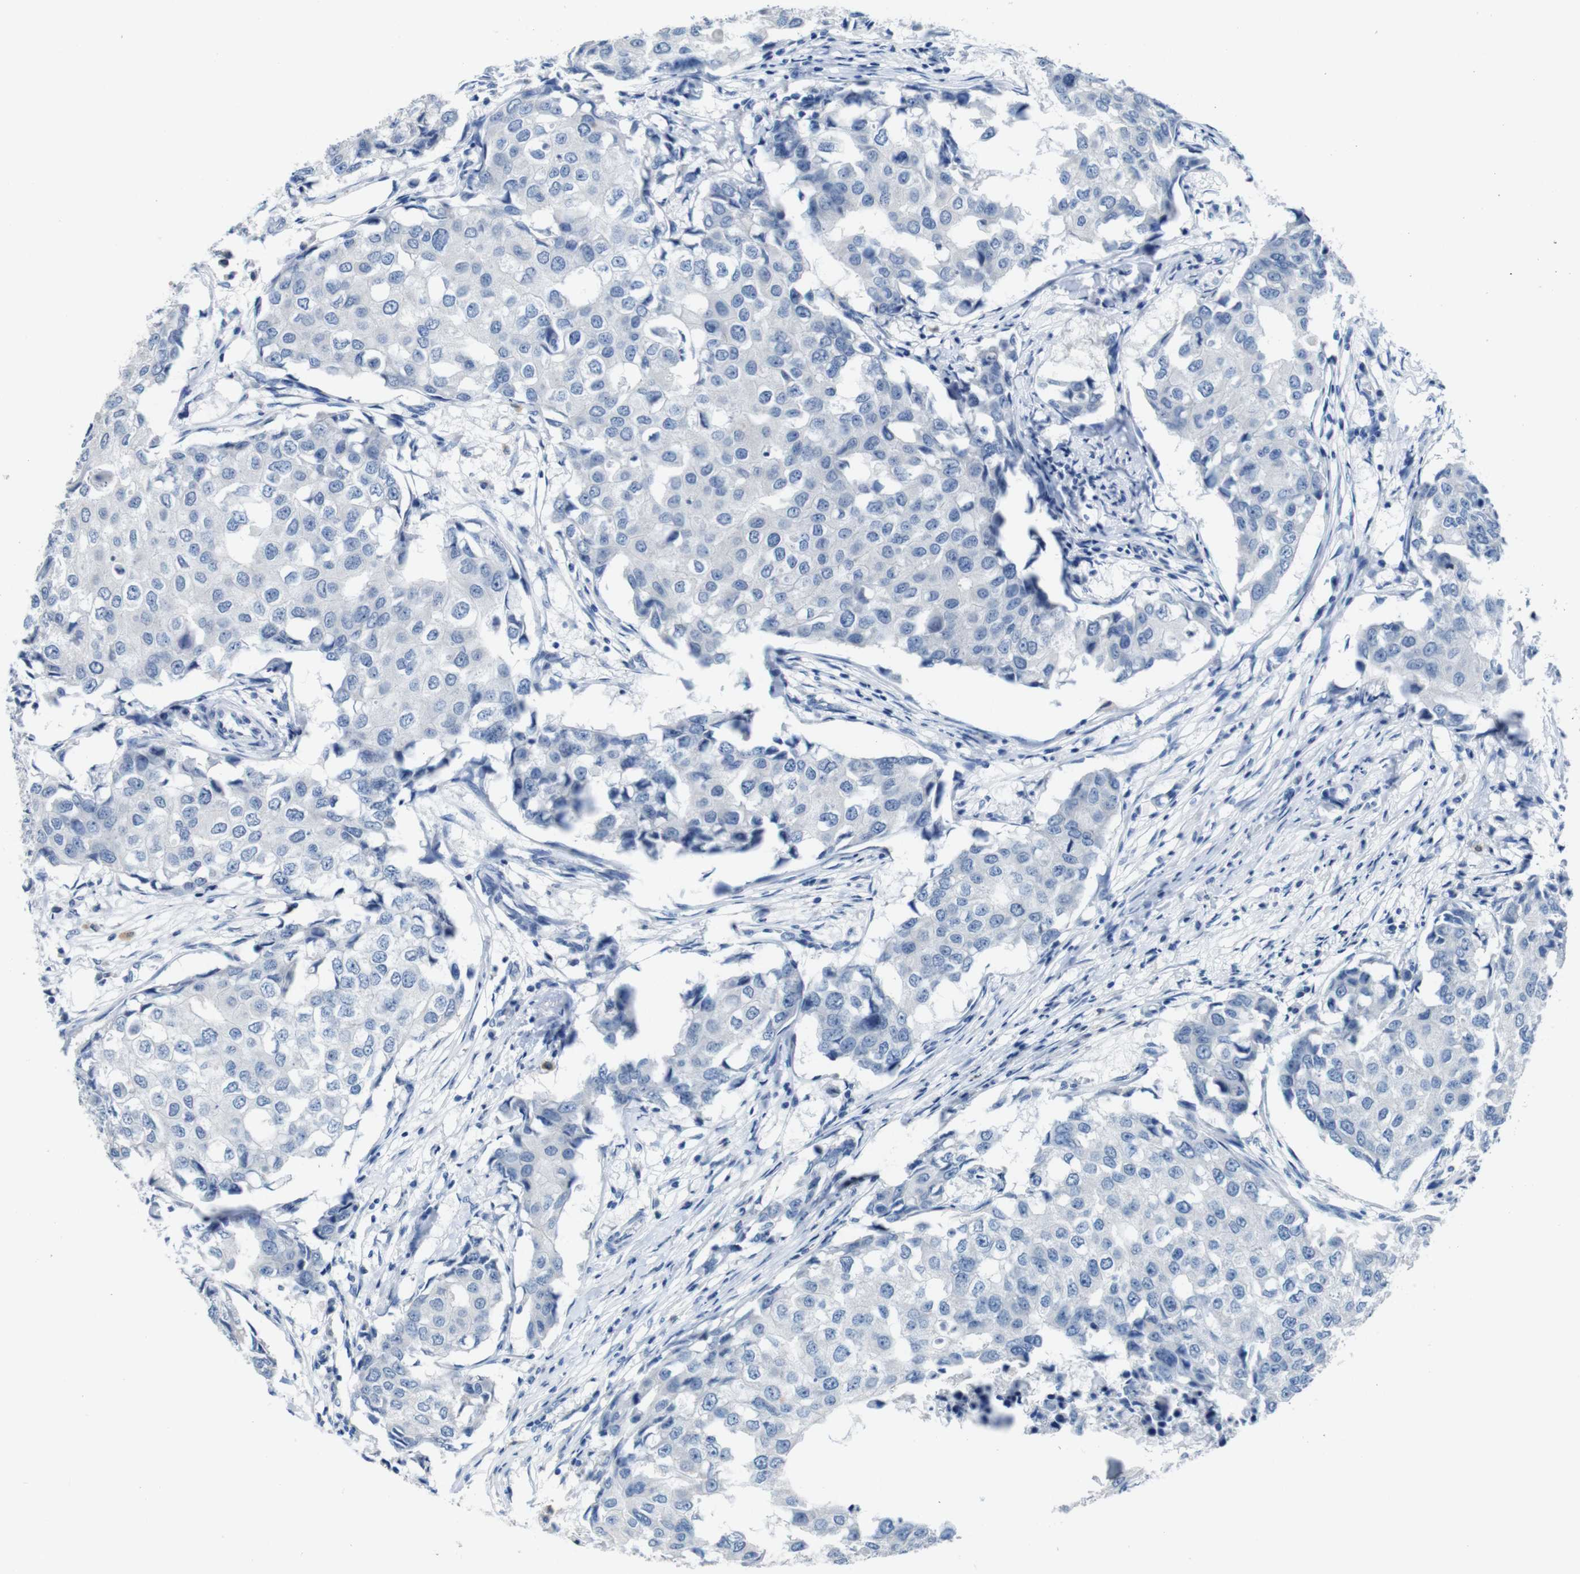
{"staining": {"intensity": "negative", "quantity": "none", "location": "none"}, "tissue": "breast cancer", "cell_type": "Tumor cells", "image_type": "cancer", "snomed": [{"axis": "morphology", "description": "Duct carcinoma"}, {"axis": "topography", "description": "Breast"}], "caption": "There is no significant staining in tumor cells of invasive ductal carcinoma (breast). (Brightfield microscopy of DAB (3,3'-diaminobenzidine) IHC at high magnification).", "gene": "SLC2A8", "patient": {"sex": "female", "age": 27}}